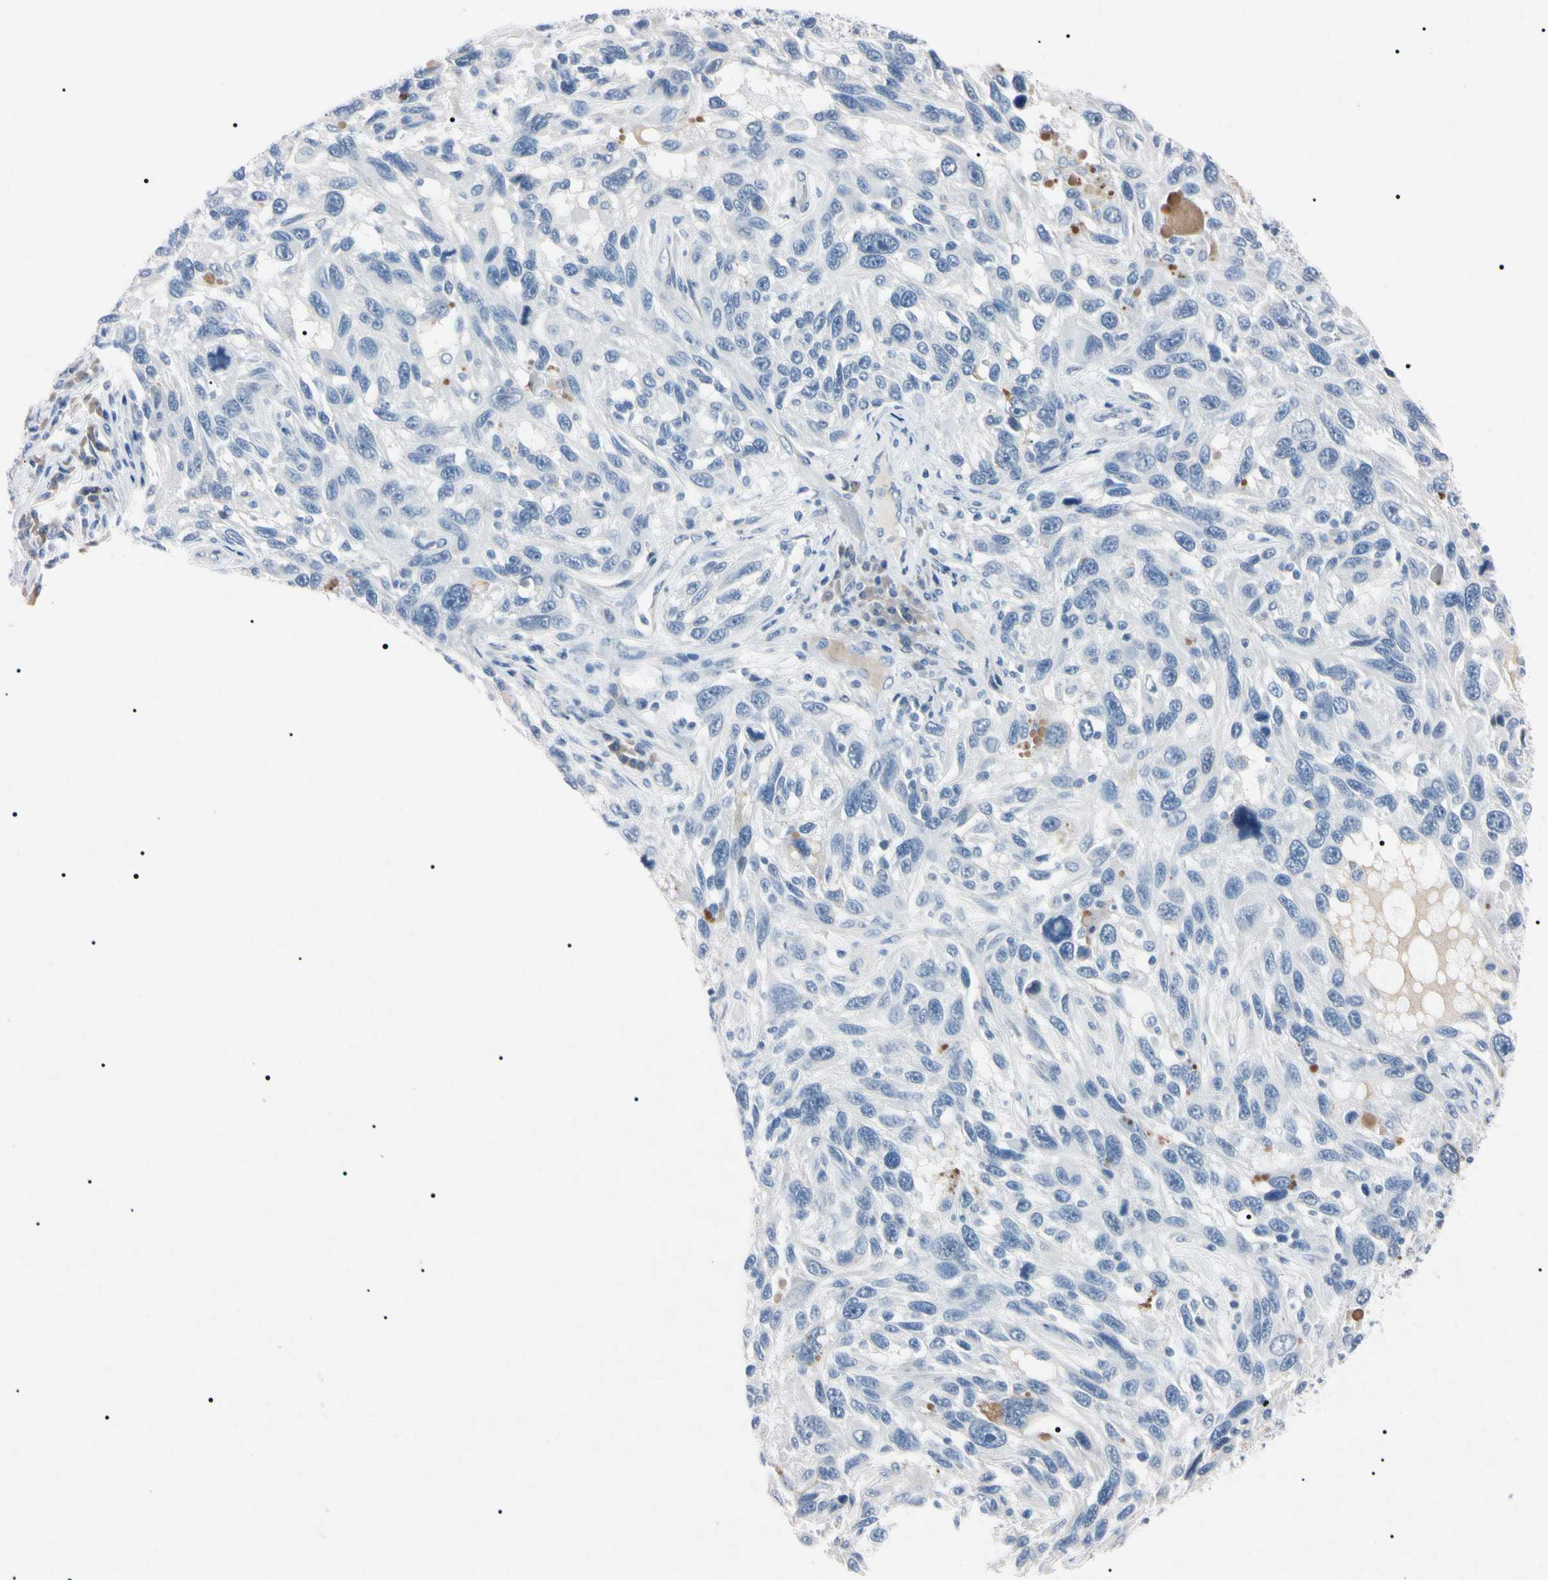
{"staining": {"intensity": "negative", "quantity": "none", "location": "none"}, "tissue": "melanoma", "cell_type": "Tumor cells", "image_type": "cancer", "snomed": [{"axis": "morphology", "description": "Malignant melanoma, NOS"}, {"axis": "topography", "description": "Skin"}], "caption": "Melanoma was stained to show a protein in brown. There is no significant staining in tumor cells. (DAB (3,3'-diaminobenzidine) IHC with hematoxylin counter stain).", "gene": "ELN", "patient": {"sex": "male", "age": 53}}